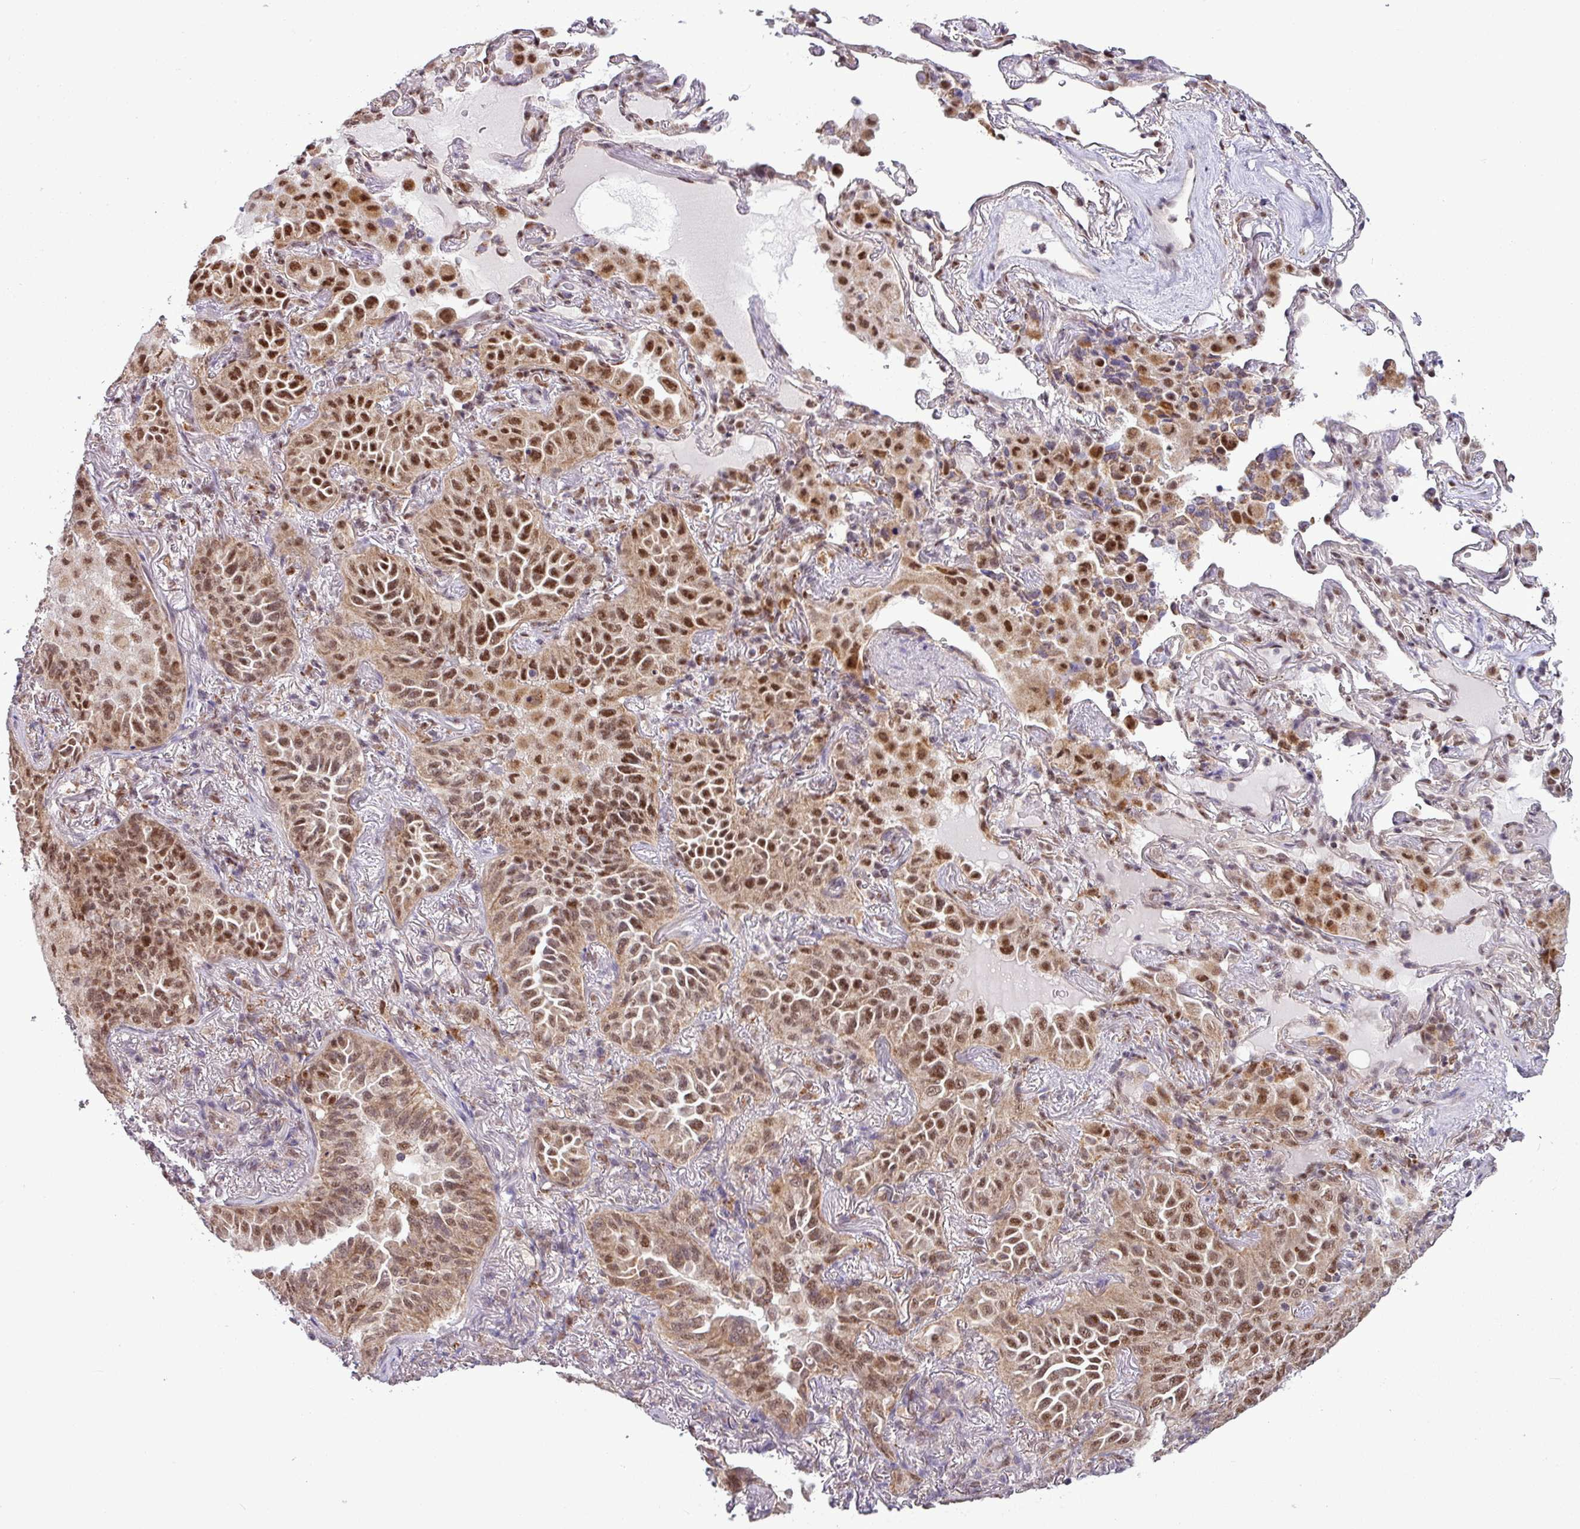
{"staining": {"intensity": "strong", "quantity": ">75%", "location": "cytoplasmic/membranous,nuclear"}, "tissue": "lung cancer", "cell_type": "Tumor cells", "image_type": "cancer", "snomed": [{"axis": "morphology", "description": "Adenocarcinoma, NOS"}, {"axis": "topography", "description": "Lung"}], "caption": "Protein expression analysis of lung cancer (adenocarcinoma) exhibits strong cytoplasmic/membranous and nuclear staining in approximately >75% of tumor cells.", "gene": "ZNF217", "patient": {"sex": "female", "age": 69}}